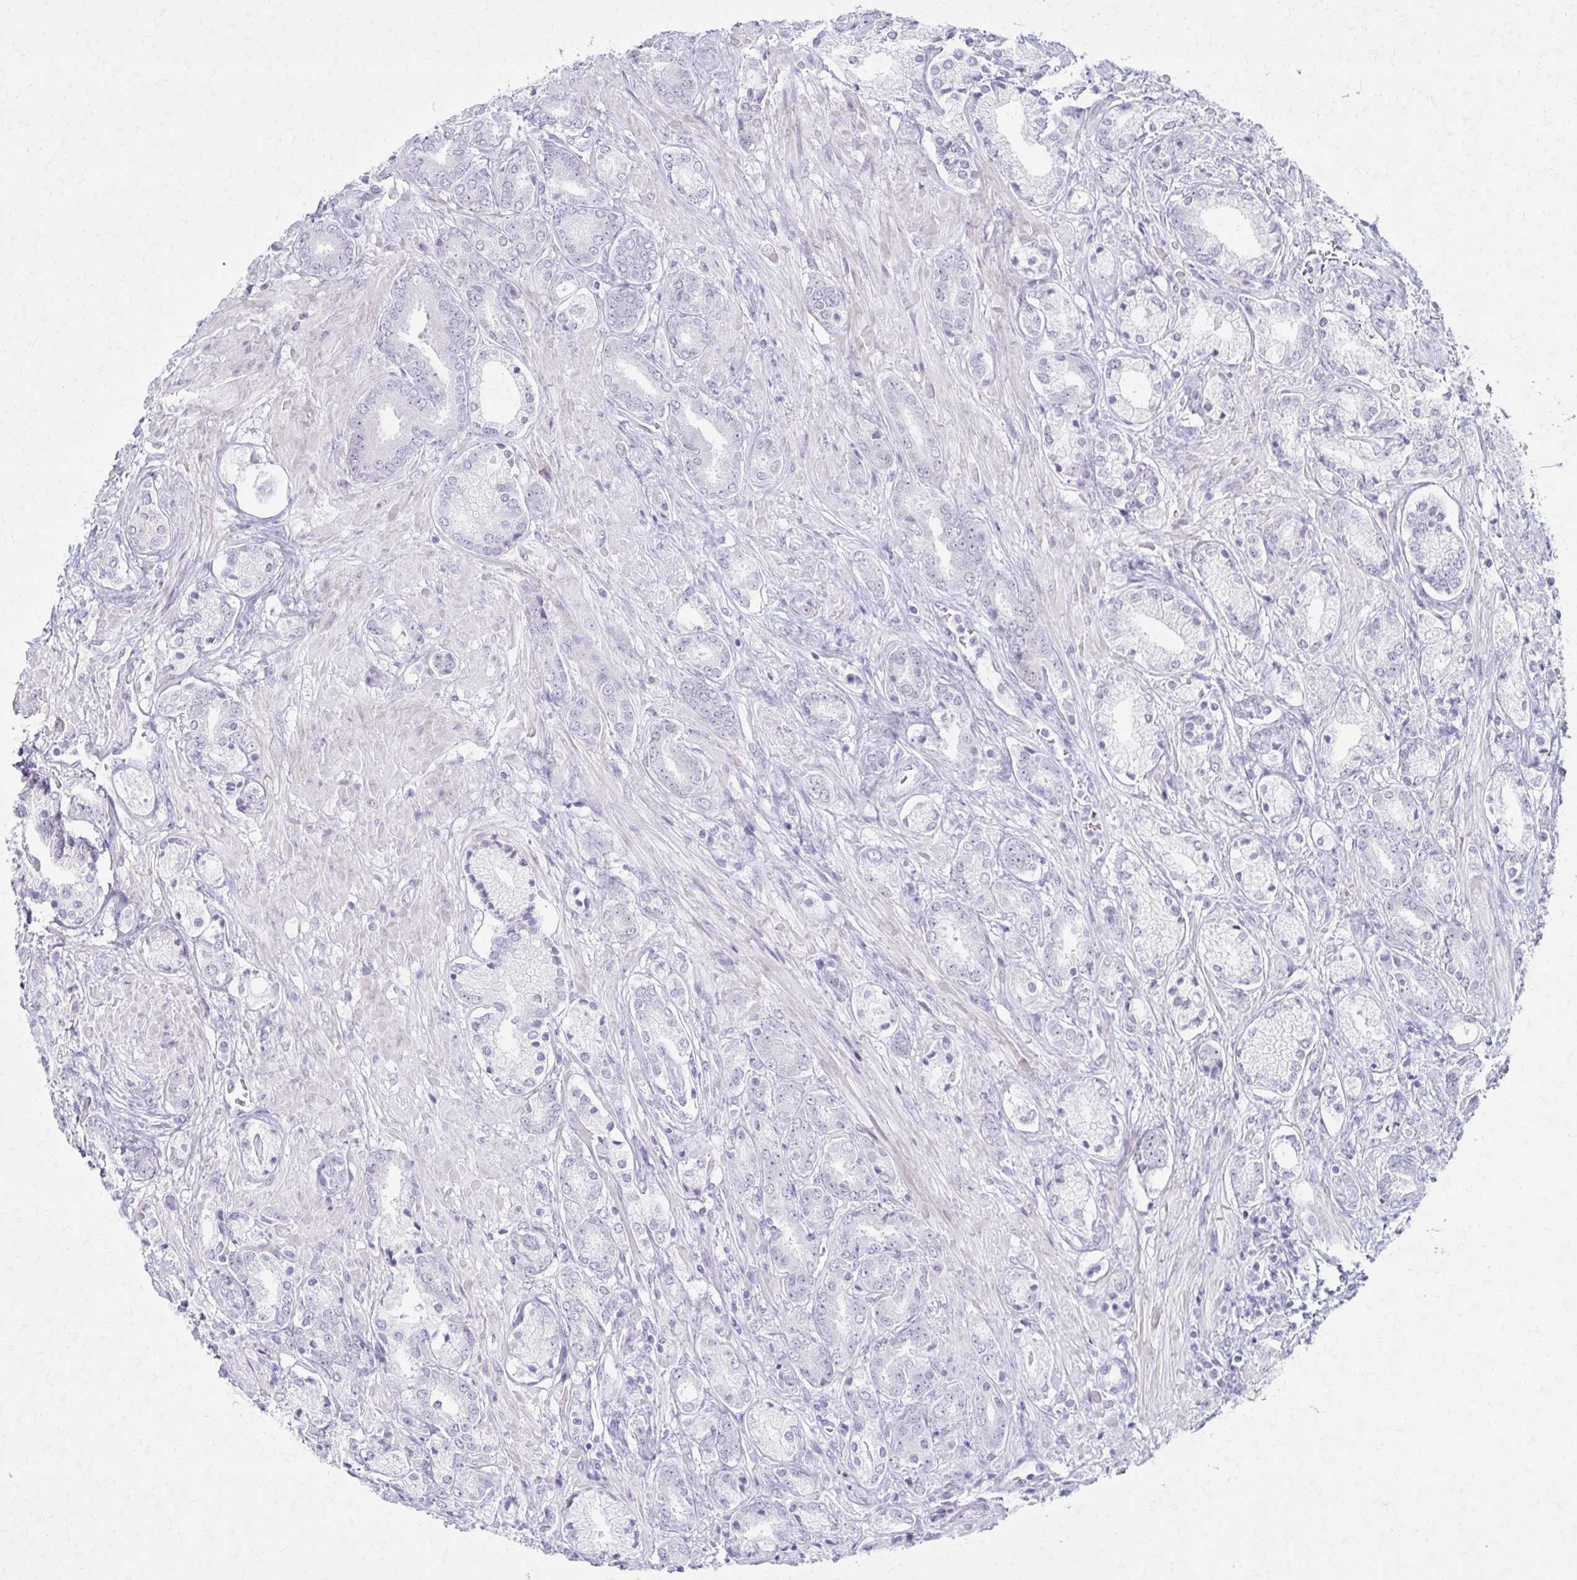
{"staining": {"intensity": "negative", "quantity": "none", "location": "none"}, "tissue": "prostate cancer", "cell_type": "Tumor cells", "image_type": "cancer", "snomed": [{"axis": "morphology", "description": "Adenocarcinoma, High grade"}, {"axis": "topography", "description": "Prostate"}], "caption": "DAB immunohistochemical staining of prostate cancer (adenocarcinoma (high-grade)) shows no significant staining in tumor cells.", "gene": "MORC4", "patient": {"sex": "male", "age": 56}}